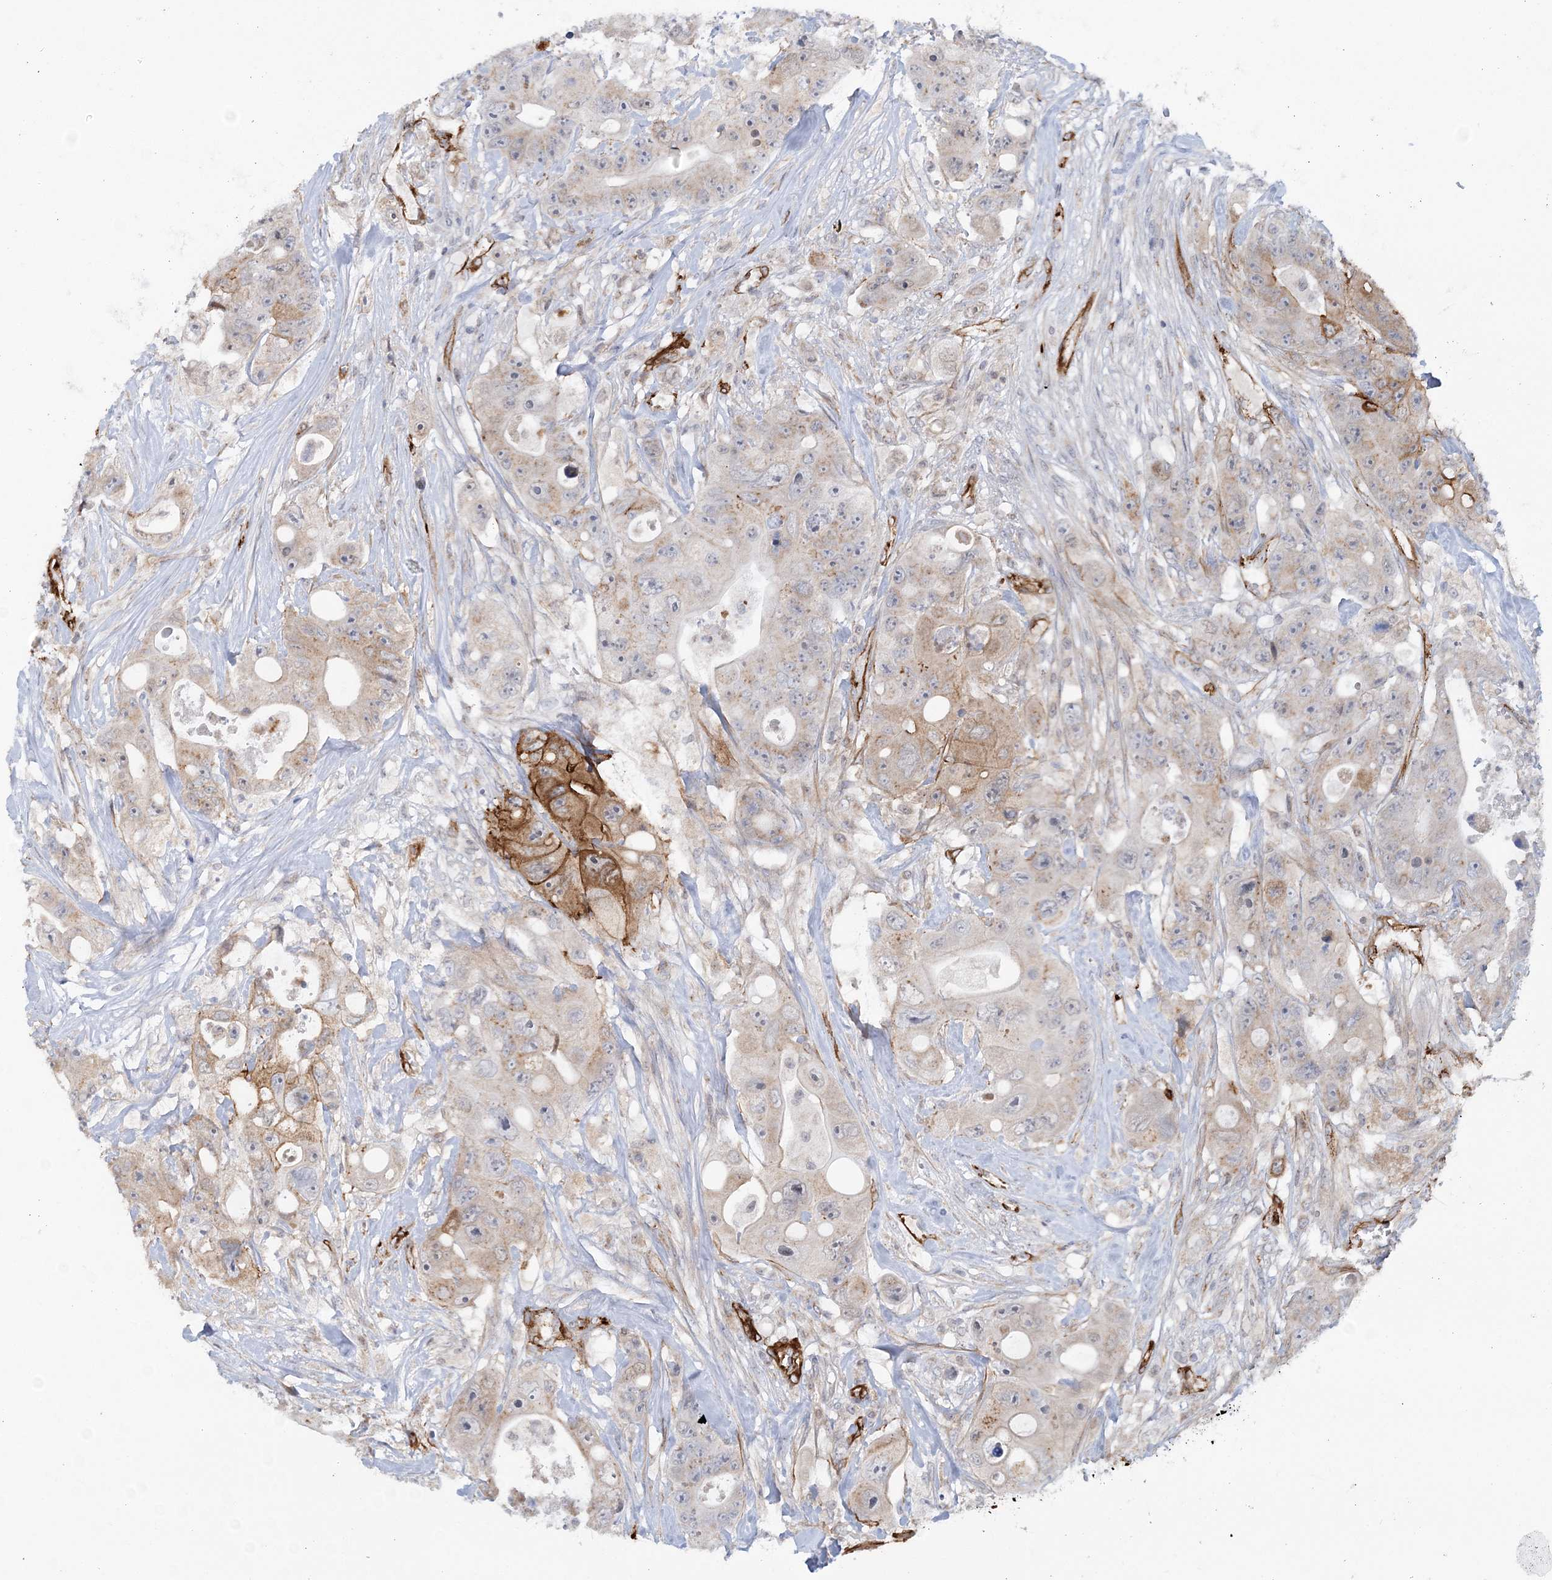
{"staining": {"intensity": "weak", "quantity": "<25%", "location": "cytoplasmic/membranous"}, "tissue": "colorectal cancer", "cell_type": "Tumor cells", "image_type": "cancer", "snomed": [{"axis": "morphology", "description": "Adenocarcinoma, NOS"}, {"axis": "topography", "description": "Colon"}], "caption": "Immunohistochemistry (IHC) image of neoplastic tissue: human colorectal cancer stained with DAB (3,3'-diaminobenzidine) displays no significant protein expression in tumor cells. Nuclei are stained in blue.", "gene": "AFAP1L2", "patient": {"sex": "female", "age": 46}}